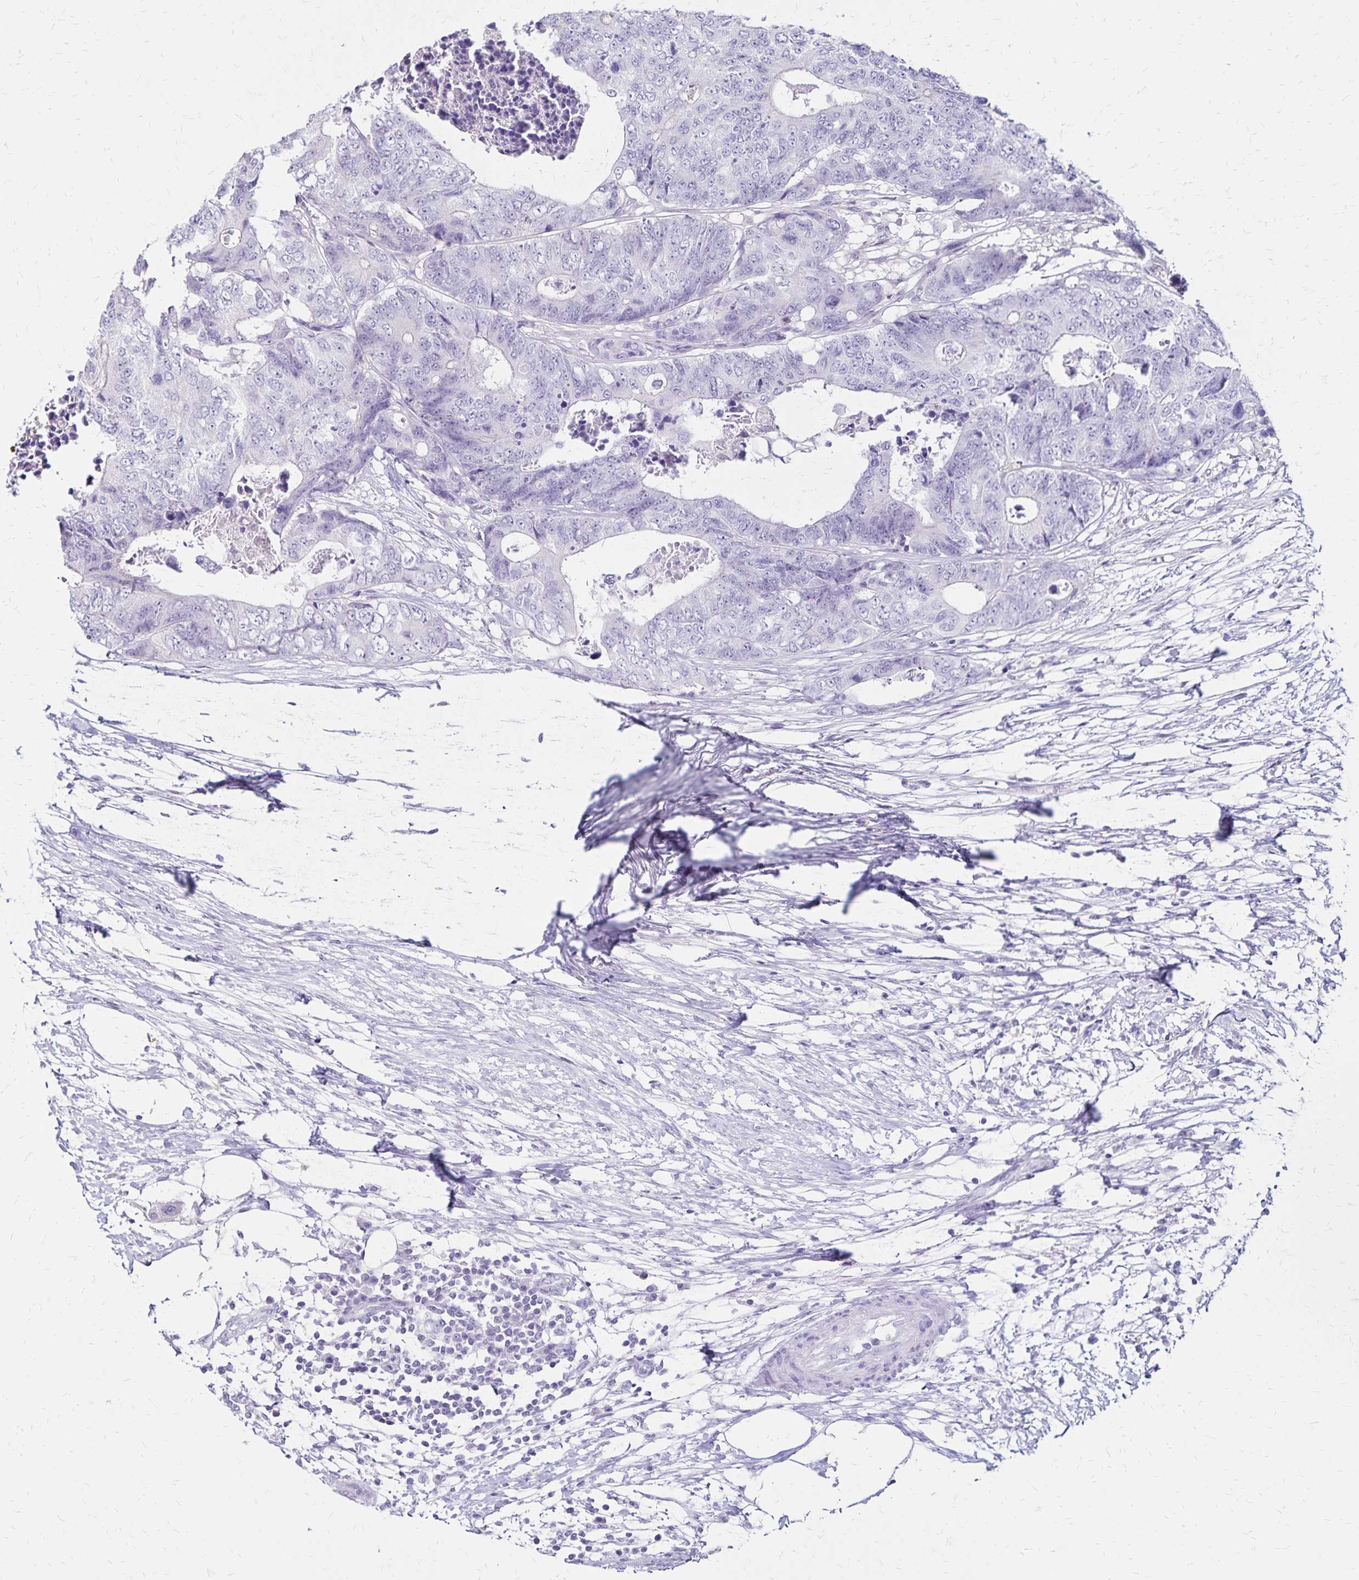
{"staining": {"intensity": "negative", "quantity": "none", "location": "none"}, "tissue": "colorectal cancer", "cell_type": "Tumor cells", "image_type": "cancer", "snomed": [{"axis": "morphology", "description": "Adenocarcinoma, NOS"}, {"axis": "topography", "description": "Colon"}], "caption": "Immunohistochemistry (IHC) photomicrograph of colorectal cancer stained for a protein (brown), which reveals no staining in tumor cells. The staining was performed using DAB to visualize the protein expression in brown, while the nuclei were stained in blue with hematoxylin (Magnification: 20x).", "gene": "SH3GL3", "patient": {"sex": "female", "age": 48}}